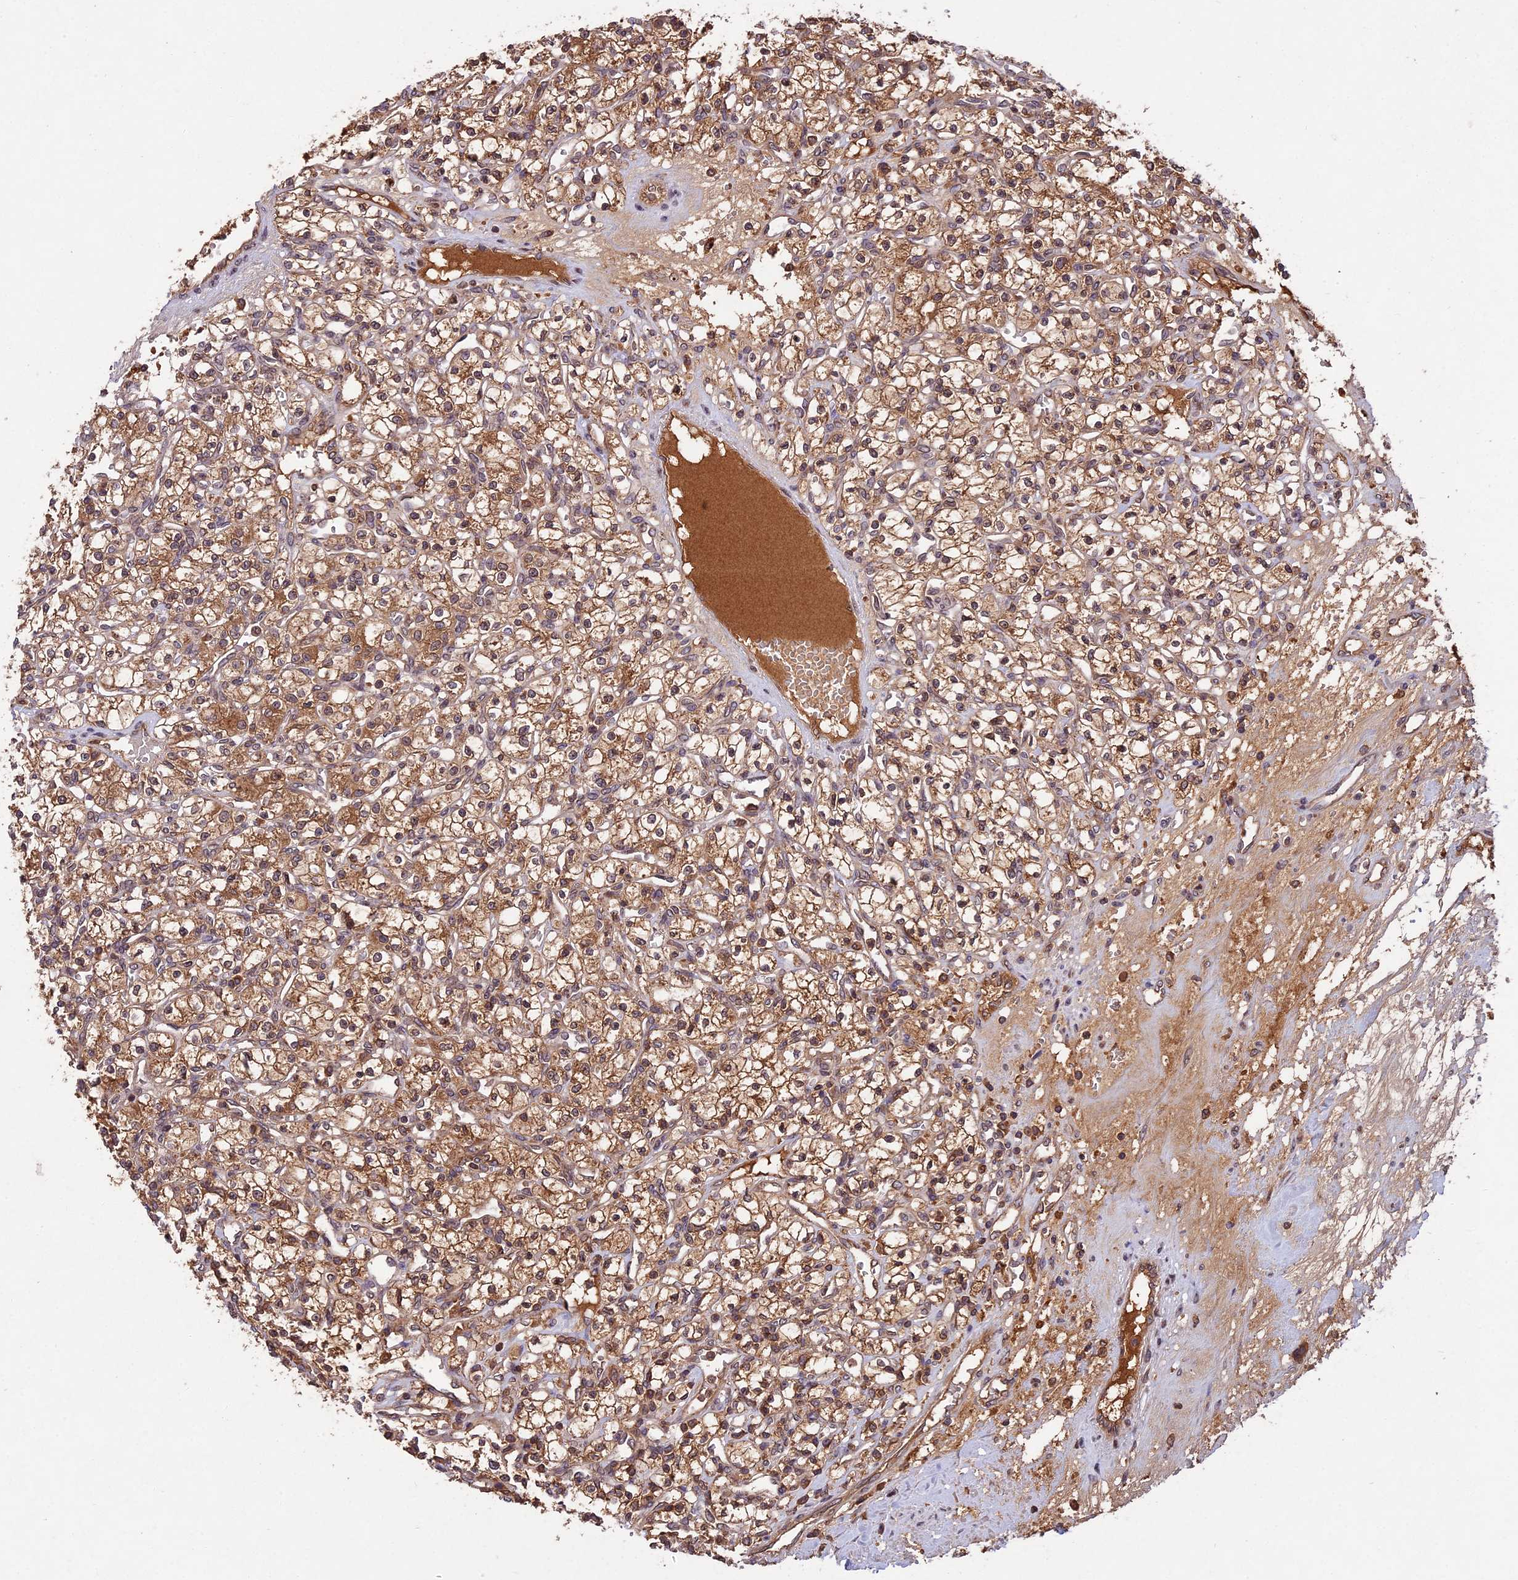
{"staining": {"intensity": "moderate", "quantity": ">75%", "location": "cytoplasmic/membranous"}, "tissue": "renal cancer", "cell_type": "Tumor cells", "image_type": "cancer", "snomed": [{"axis": "morphology", "description": "Adenocarcinoma, NOS"}, {"axis": "topography", "description": "Kidney"}], "caption": "Immunohistochemical staining of human renal cancer displays medium levels of moderate cytoplasmic/membranous protein positivity in about >75% of tumor cells.", "gene": "CHAC1", "patient": {"sex": "female", "age": 59}}